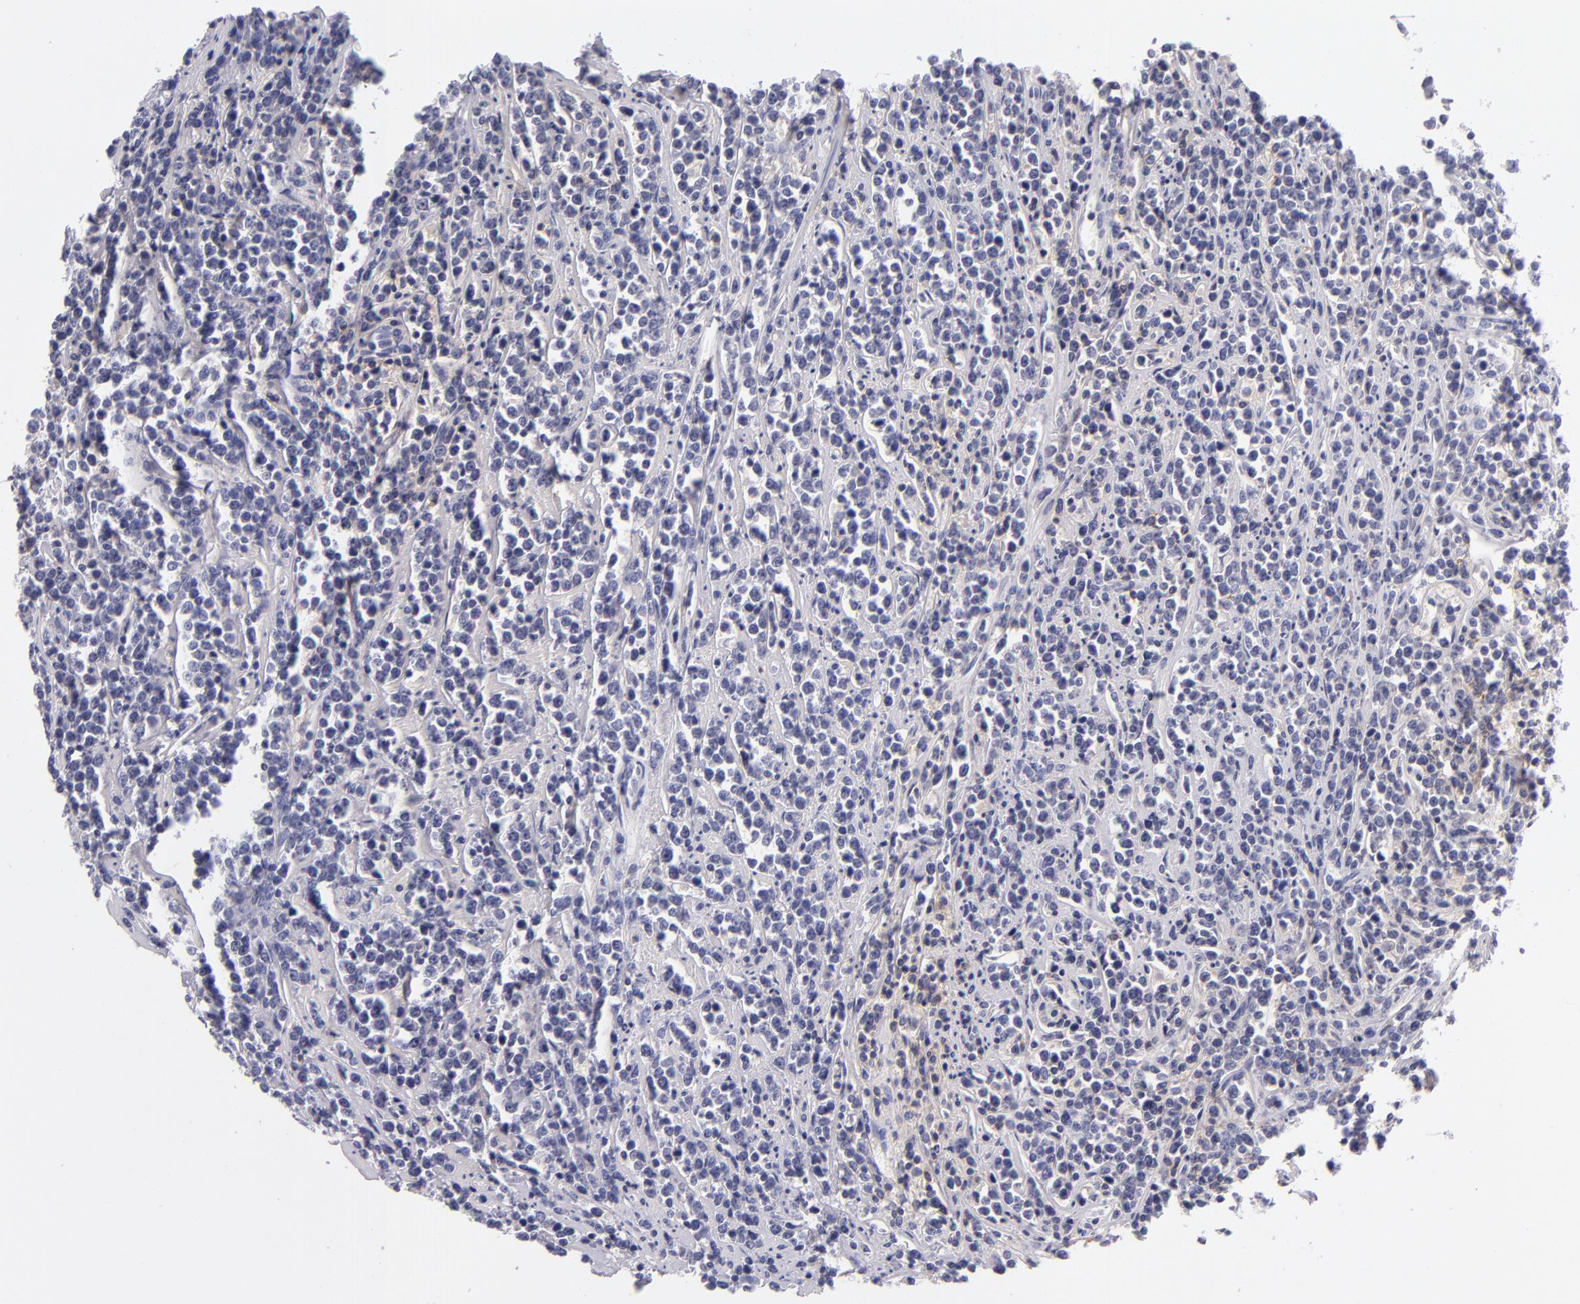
{"staining": {"intensity": "negative", "quantity": "none", "location": "none"}, "tissue": "lymphoma", "cell_type": "Tumor cells", "image_type": "cancer", "snomed": [{"axis": "morphology", "description": "Malignant lymphoma, non-Hodgkin's type, High grade"}, {"axis": "topography", "description": "Small intestine"}, {"axis": "topography", "description": "Colon"}], "caption": "This is an immunohistochemistry image of high-grade malignant lymphoma, non-Hodgkin's type. There is no expression in tumor cells.", "gene": "CD48", "patient": {"sex": "male", "age": 8}}